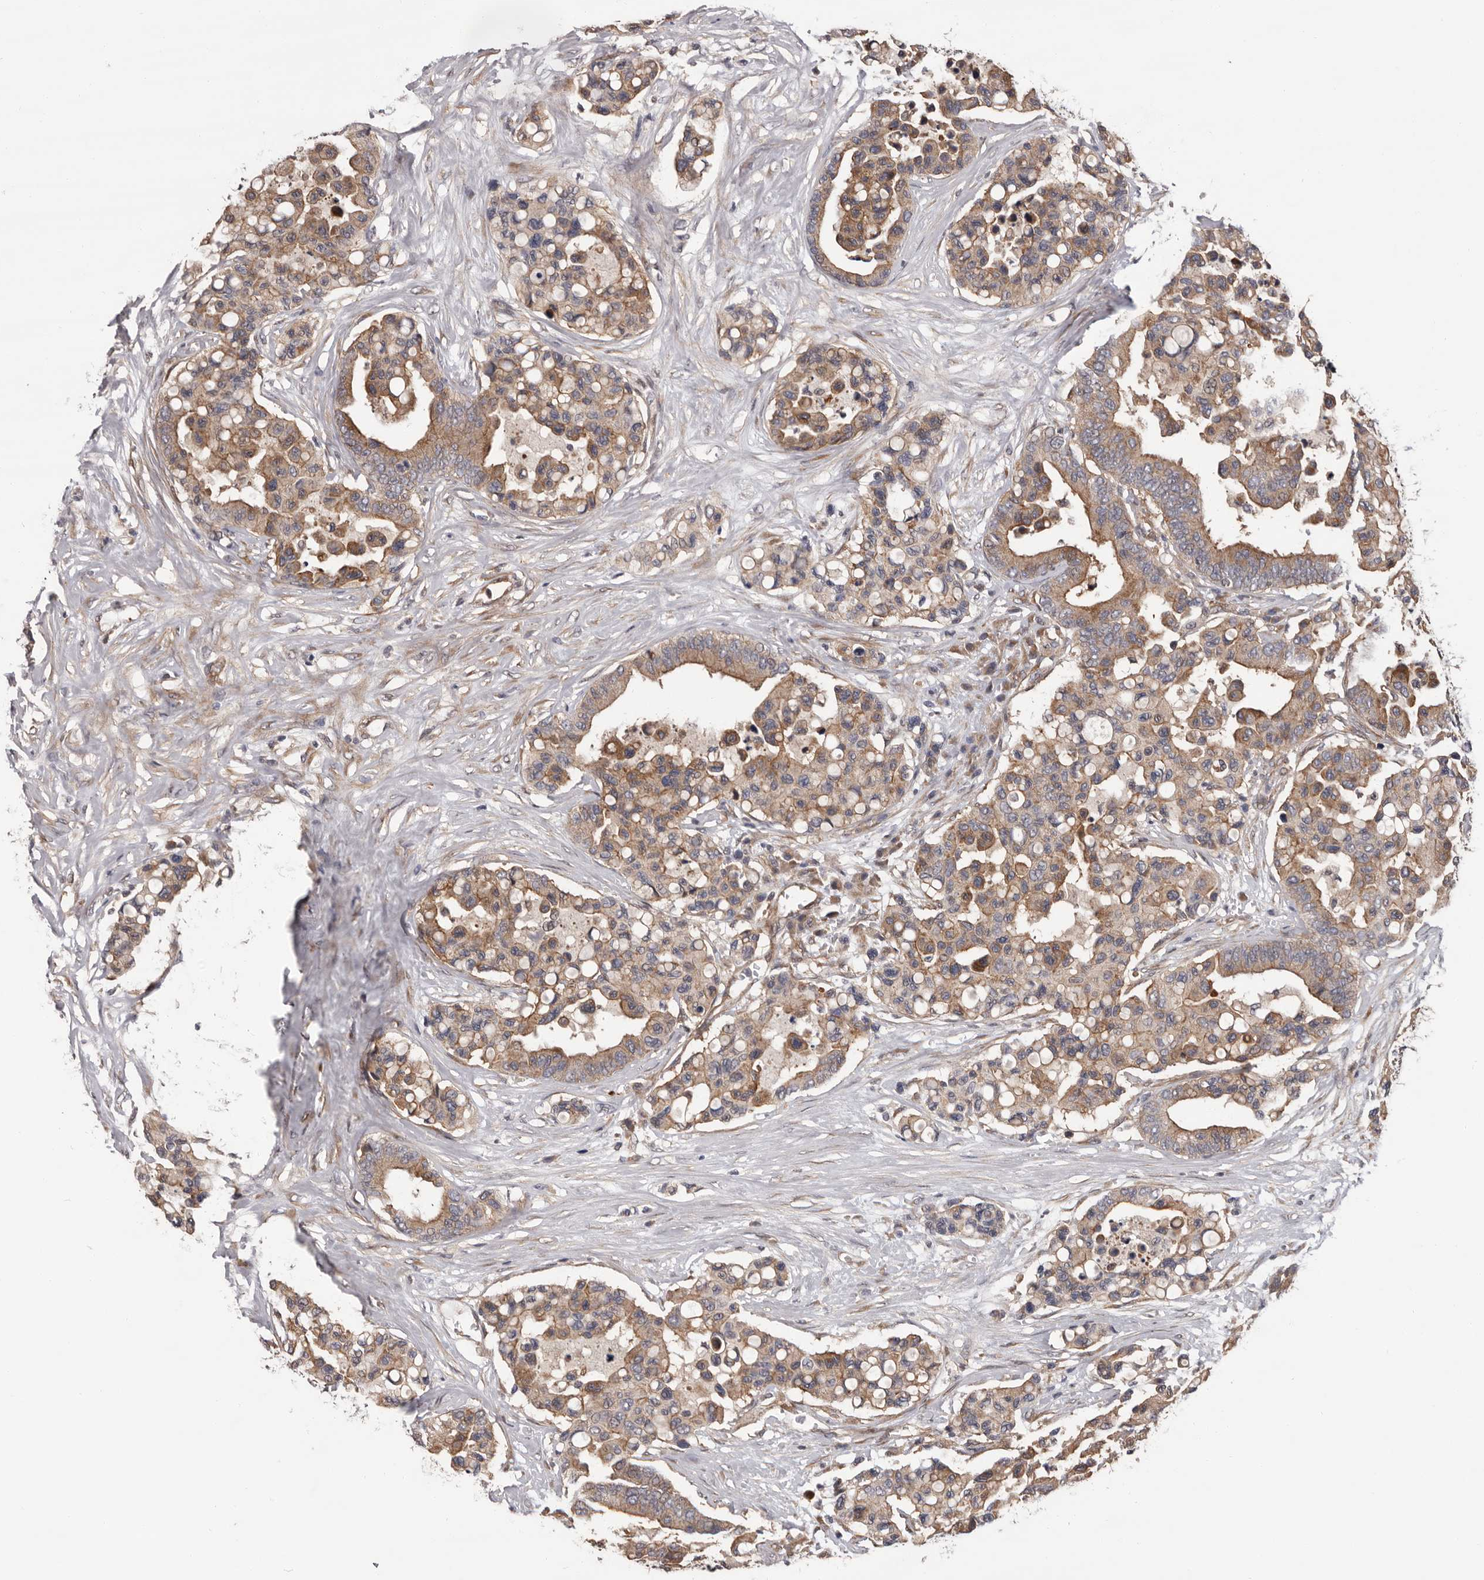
{"staining": {"intensity": "moderate", "quantity": ">75%", "location": "cytoplasmic/membranous"}, "tissue": "colorectal cancer", "cell_type": "Tumor cells", "image_type": "cancer", "snomed": [{"axis": "morphology", "description": "Adenocarcinoma, NOS"}, {"axis": "topography", "description": "Colon"}], "caption": "Immunohistochemical staining of human colorectal adenocarcinoma reveals medium levels of moderate cytoplasmic/membranous positivity in approximately >75% of tumor cells.", "gene": "PRKD1", "patient": {"sex": "male", "age": 82}}